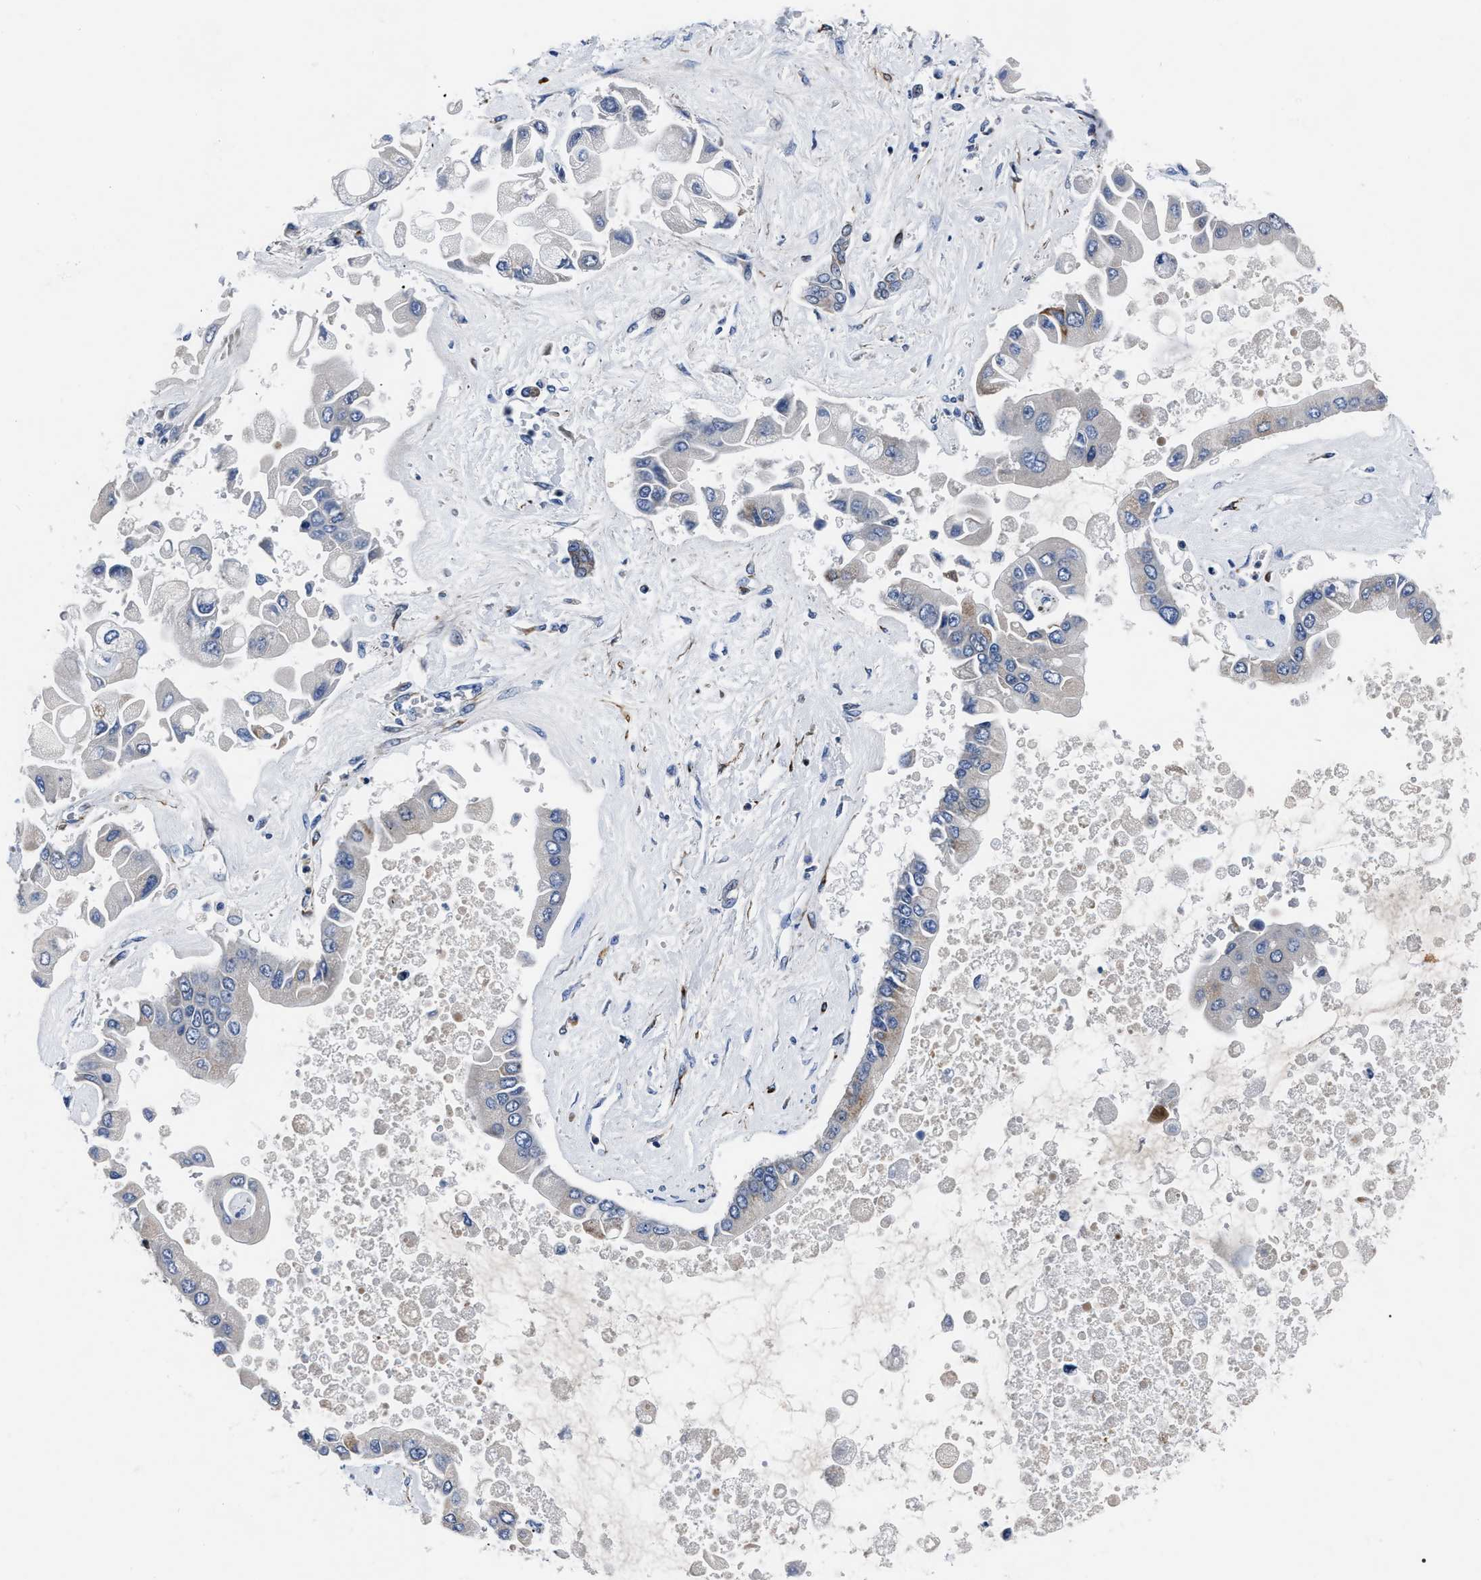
{"staining": {"intensity": "weak", "quantity": "<25%", "location": "cytoplasmic/membranous"}, "tissue": "liver cancer", "cell_type": "Tumor cells", "image_type": "cancer", "snomed": [{"axis": "morphology", "description": "Cholangiocarcinoma"}, {"axis": "topography", "description": "Liver"}], "caption": "Immunohistochemical staining of human cholangiocarcinoma (liver) exhibits no significant positivity in tumor cells.", "gene": "OR10G3", "patient": {"sex": "male", "age": 50}}